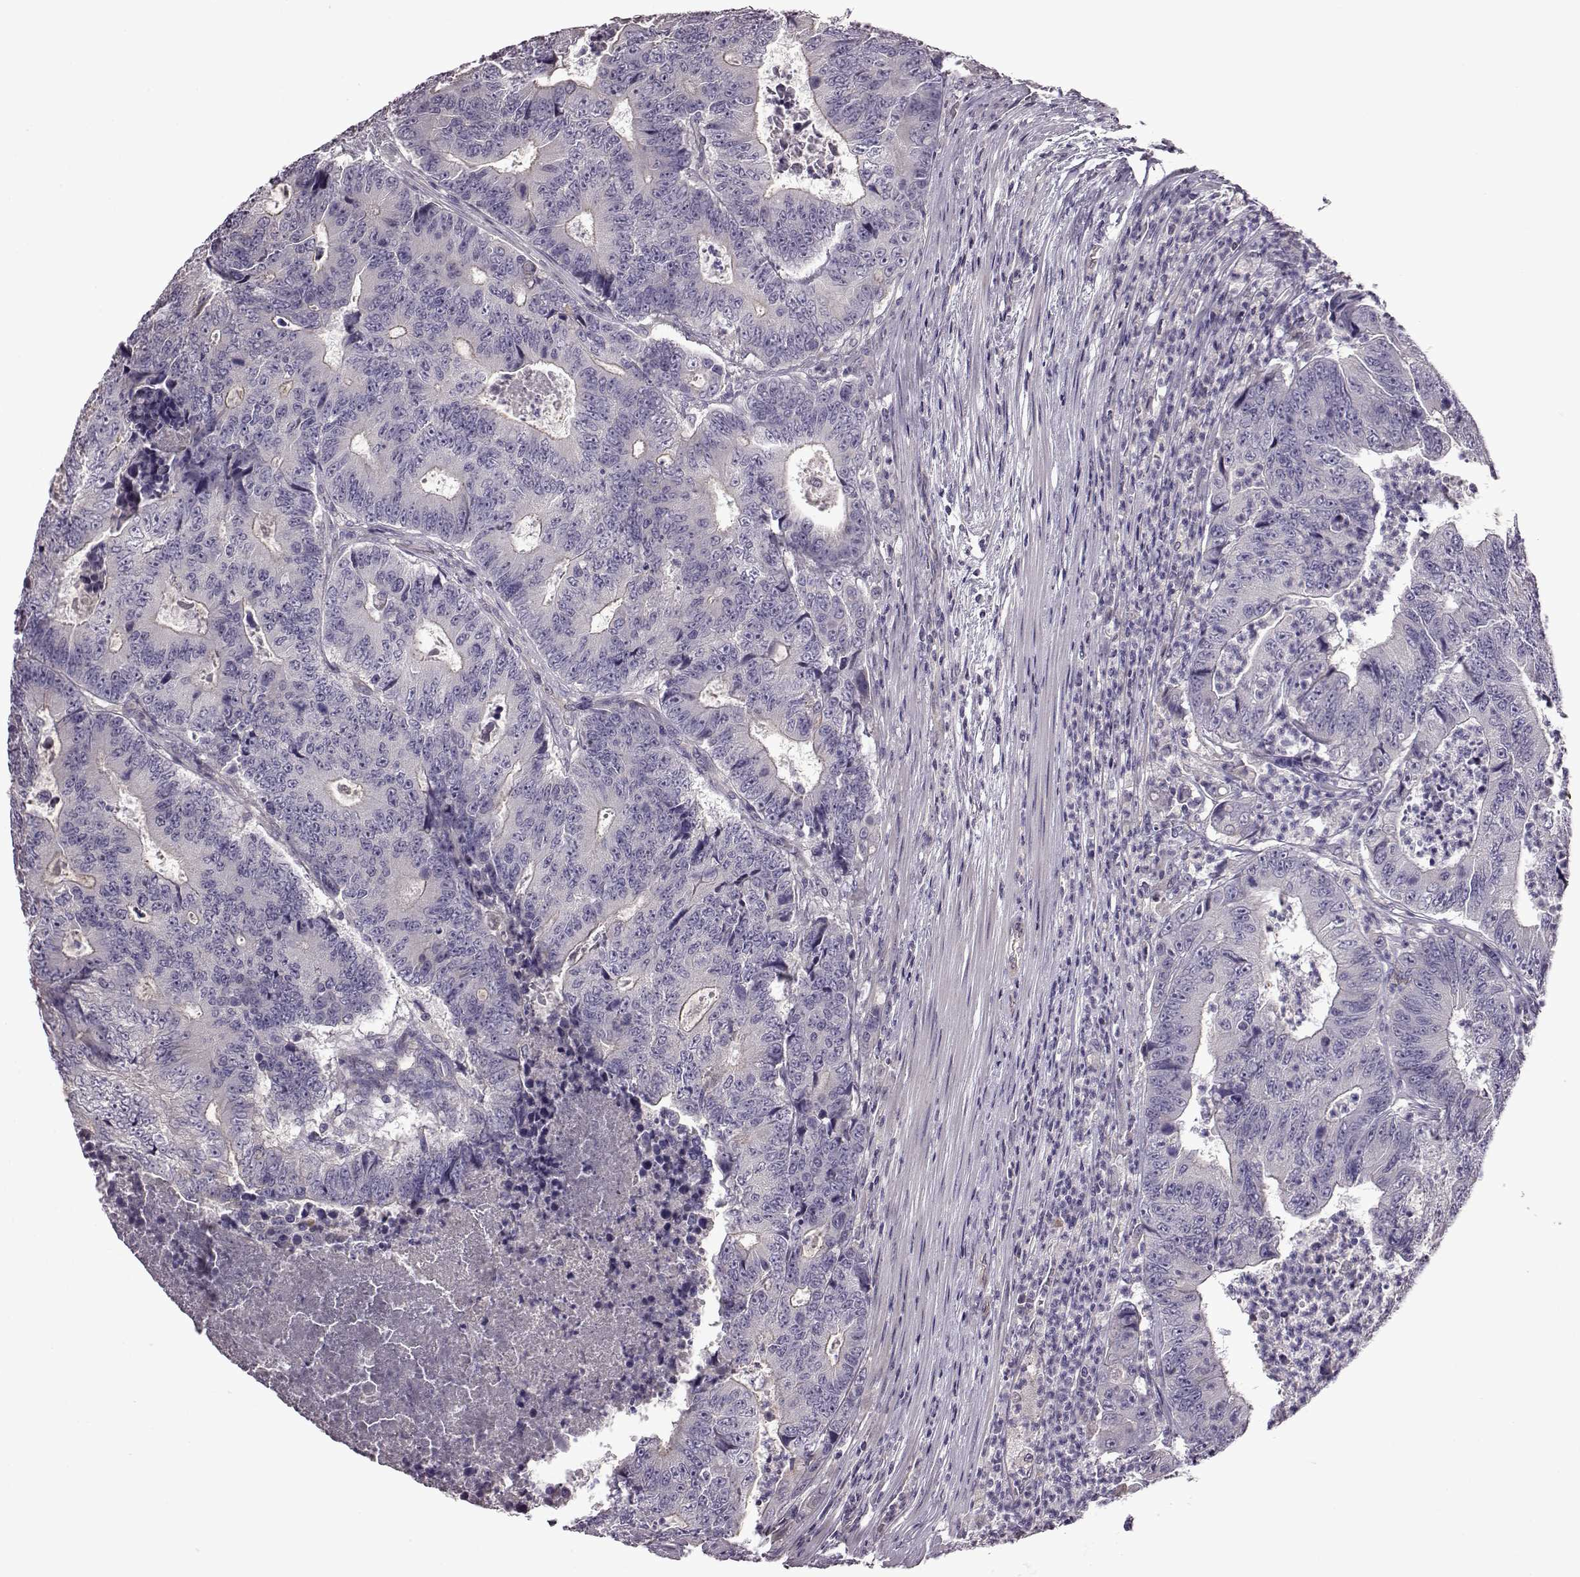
{"staining": {"intensity": "negative", "quantity": "none", "location": "none"}, "tissue": "colorectal cancer", "cell_type": "Tumor cells", "image_type": "cancer", "snomed": [{"axis": "morphology", "description": "Adenocarcinoma, NOS"}, {"axis": "topography", "description": "Colon"}], "caption": "Tumor cells are negative for protein expression in human colorectal adenocarcinoma.", "gene": "EDDM3B", "patient": {"sex": "female", "age": 48}}